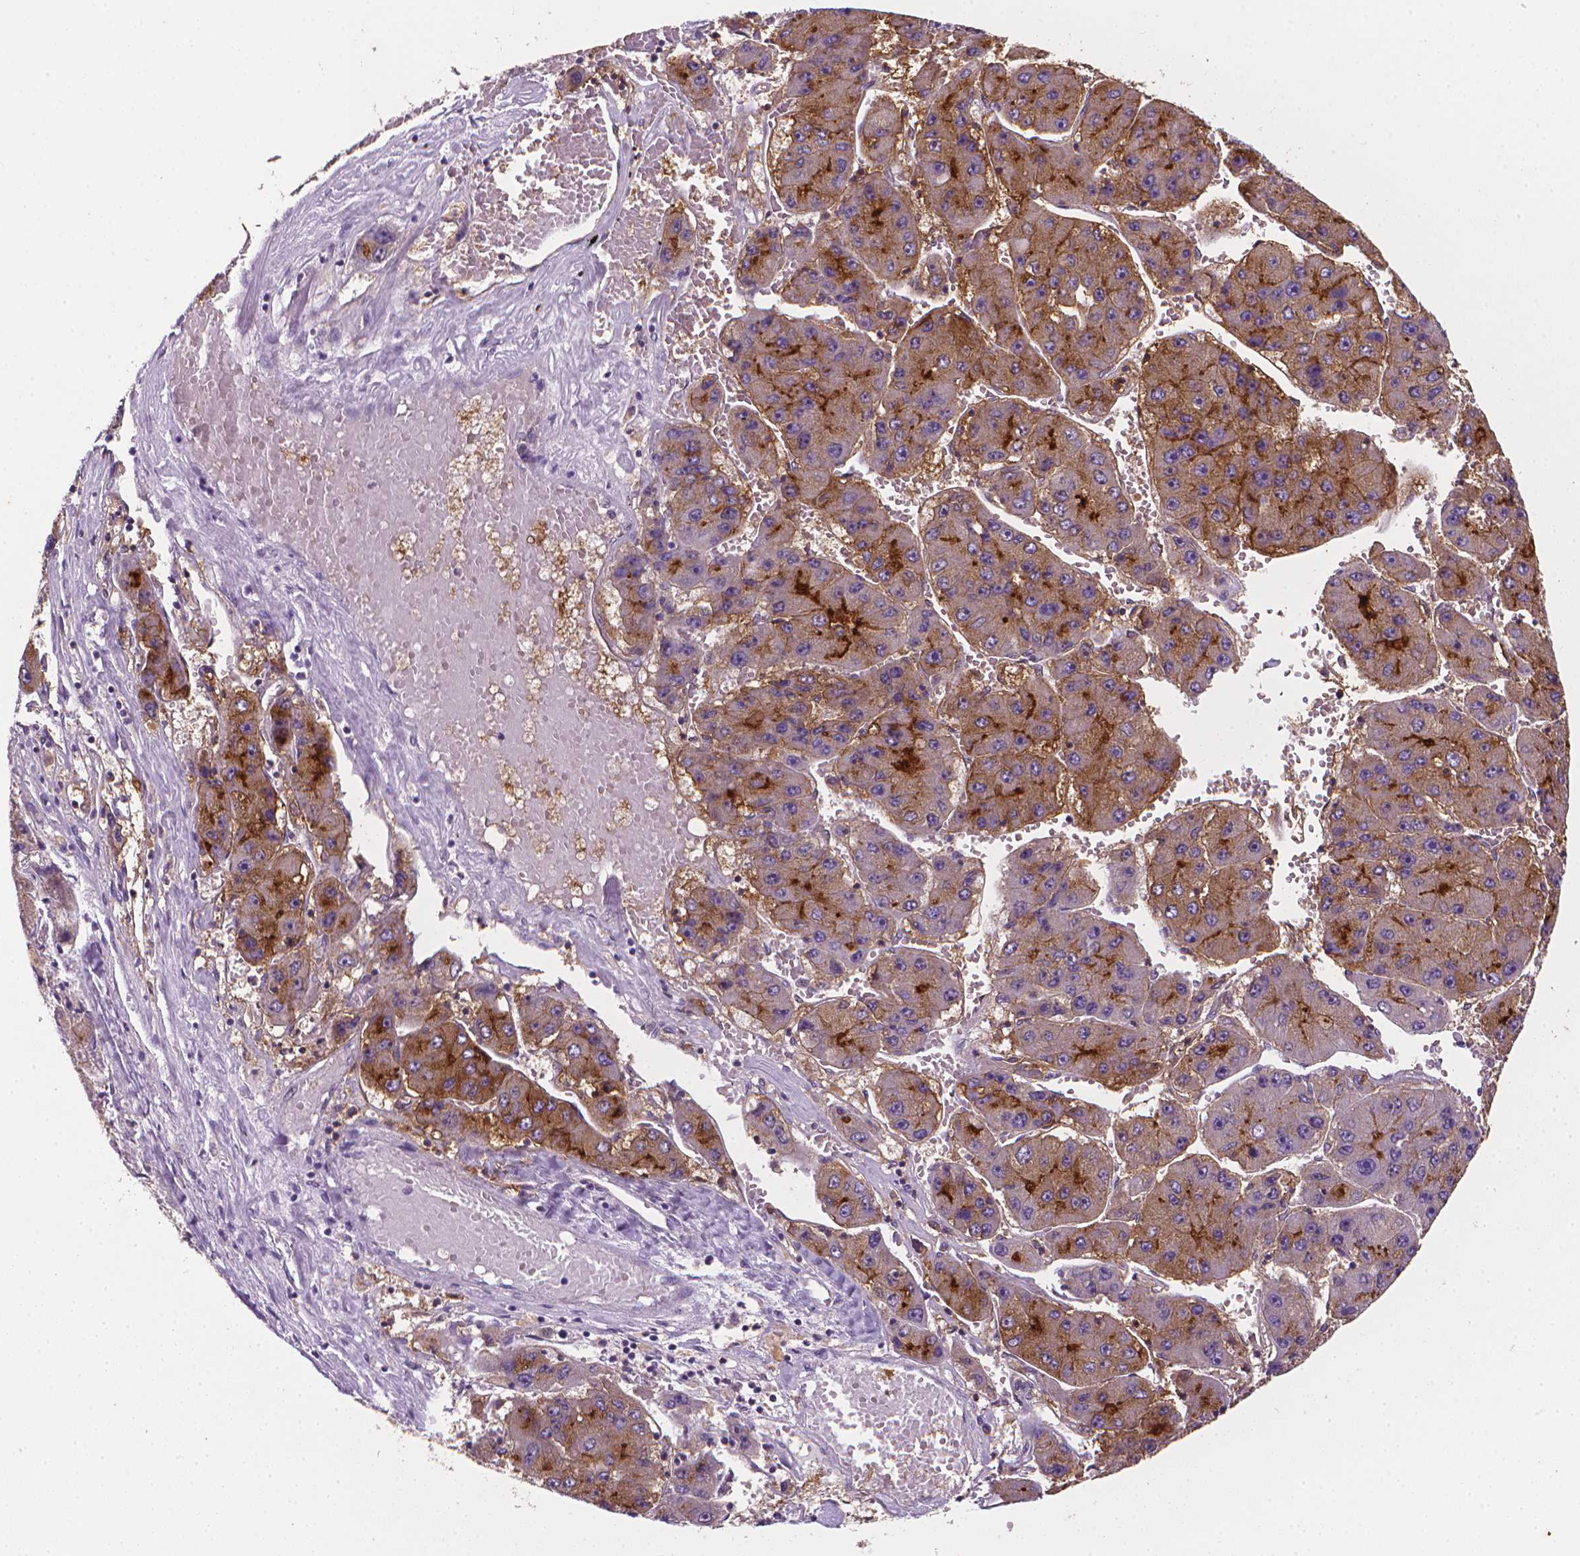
{"staining": {"intensity": "strong", "quantity": "25%-75%", "location": "cytoplasmic/membranous"}, "tissue": "liver cancer", "cell_type": "Tumor cells", "image_type": "cancer", "snomed": [{"axis": "morphology", "description": "Carcinoma, Hepatocellular, NOS"}, {"axis": "topography", "description": "Liver"}], "caption": "DAB (3,3'-diaminobenzidine) immunohistochemical staining of human hepatocellular carcinoma (liver) reveals strong cytoplasmic/membranous protein expression in approximately 25%-75% of tumor cells.", "gene": "XPNPEP2", "patient": {"sex": "female", "age": 61}}